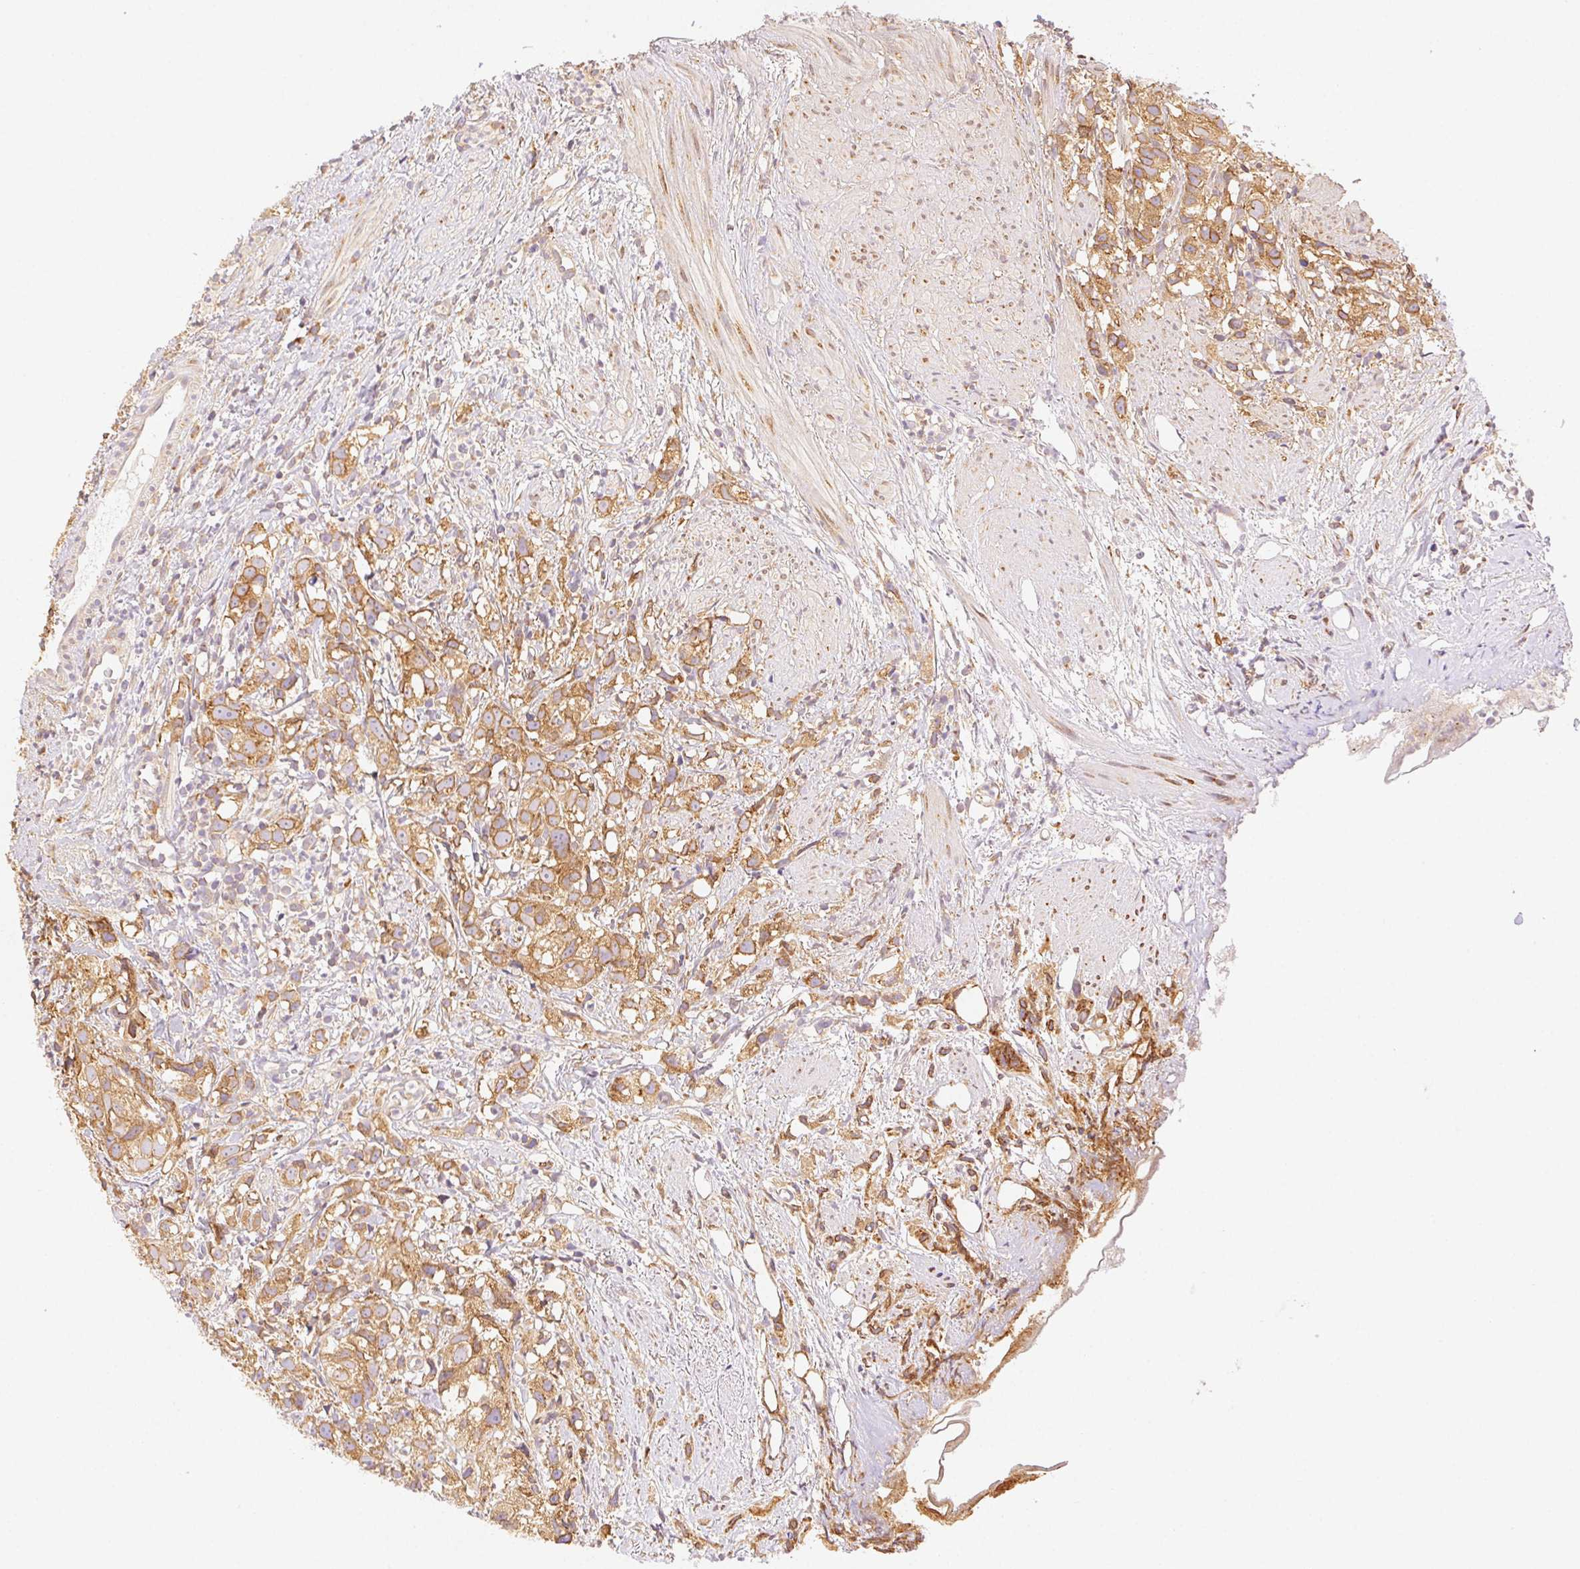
{"staining": {"intensity": "moderate", "quantity": ">75%", "location": "cytoplasmic/membranous"}, "tissue": "prostate cancer", "cell_type": "Tumor cells", "image_type": "cancer", "snomed": [{"axis": "morphology", "description": "Adenocarcinoma, High grade"}, {"axis": "topography", "description": "Prostate"}], "caption": "The immunohistochemical stain shows moderate cytoplasmic/membranous positivity in tumor cells of prostate cancer (high-grade adenocarcinoma) tissue. The staining is performed using DAB brown chromogen to label protein expression. The nuclei are counter-stained blue using hematoxylin.", "gene": "ENTREP1", "patient": {"sex": "male", "age": 68}}